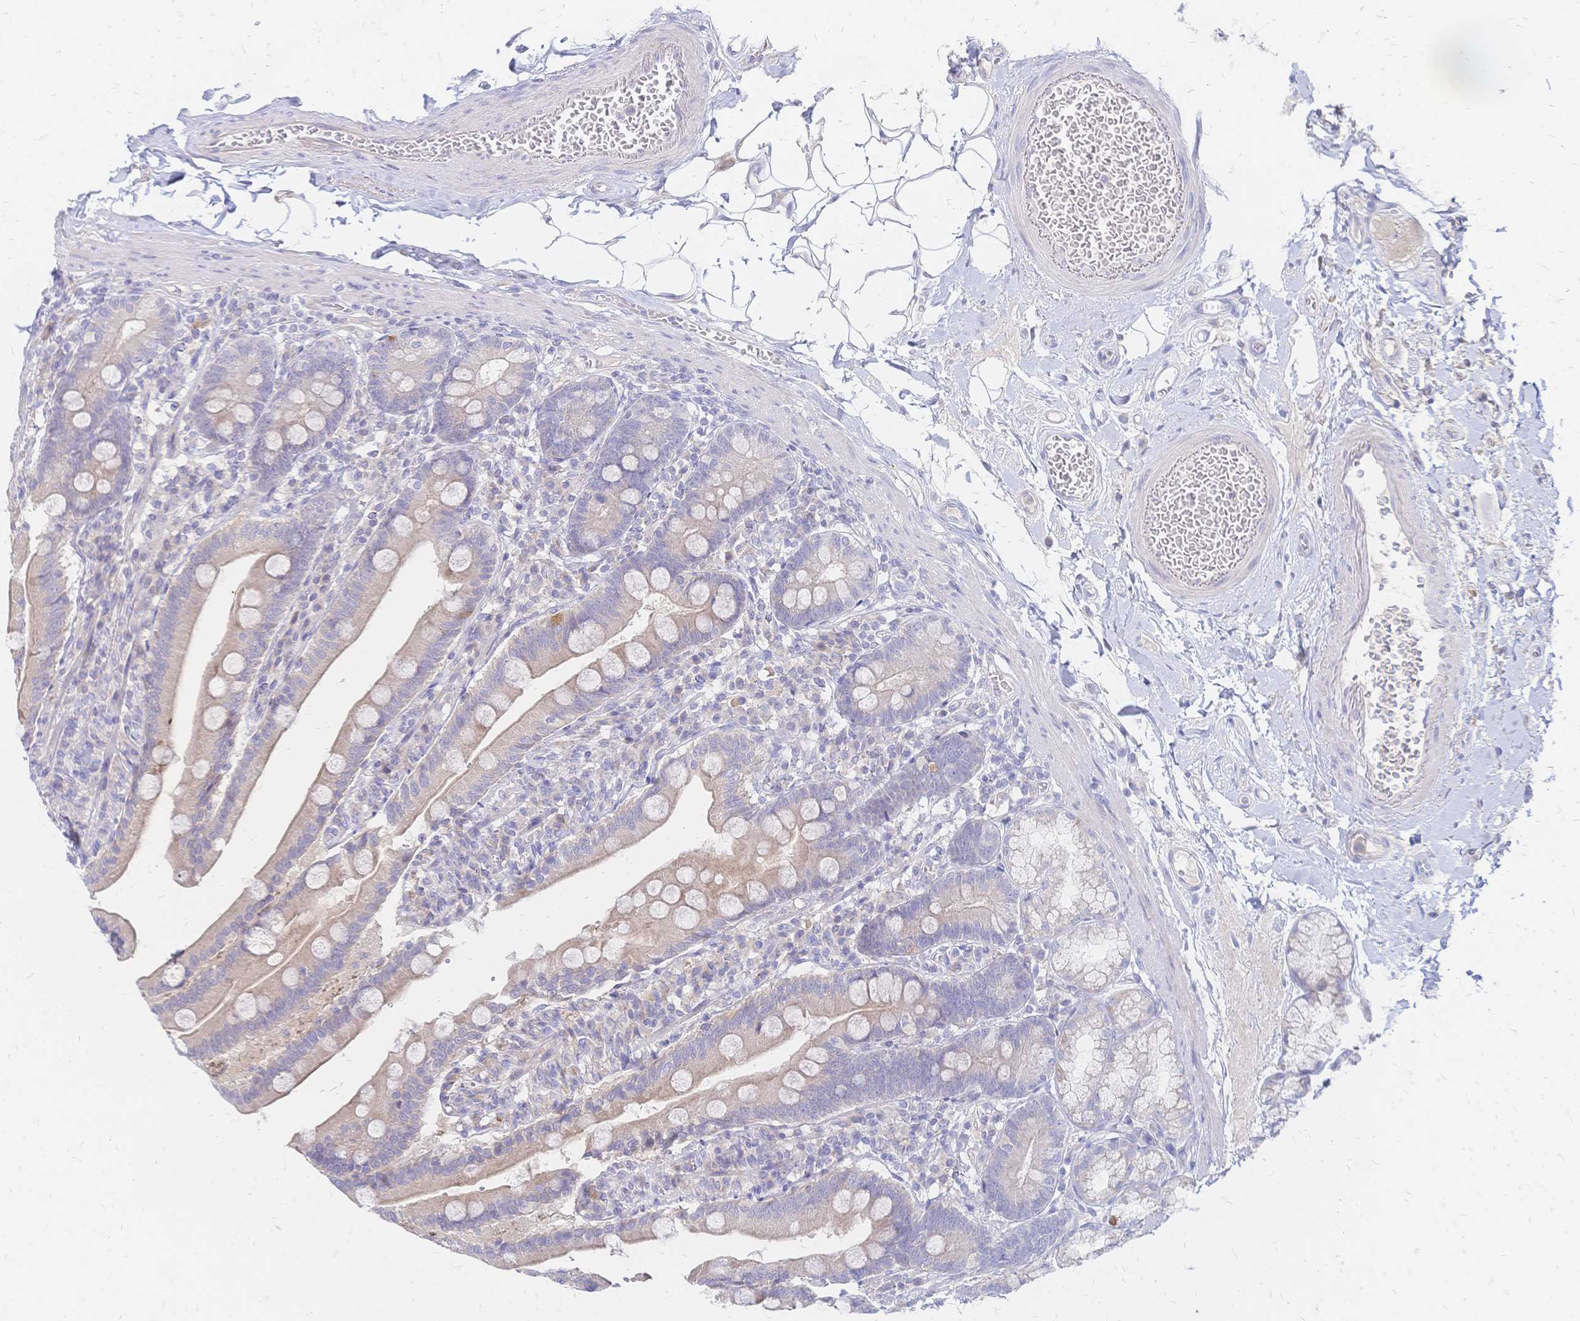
{"staining": {"intensity": "weak", "quantity": ">75%", "location": "cytoplasmic/membranous"}, "tissue": "duodenum", "cell_type": "Glandular cells", "image_type": "normal", "snomed": [{"axis": "morphology", "description": "Normal tissue, NOS"}, {"axis": "topography", "description": "Duodenum"}], "caption": "Immunohistochemistry micrograph of unremarkable human duodenum stained for a protein (brown), which reveals low levels of weak cytoplasmic/membranous staining in approximately >75% of glandular cells.", "gene": "VWC2L", "patient": {"sex": "female", "age": 67}}